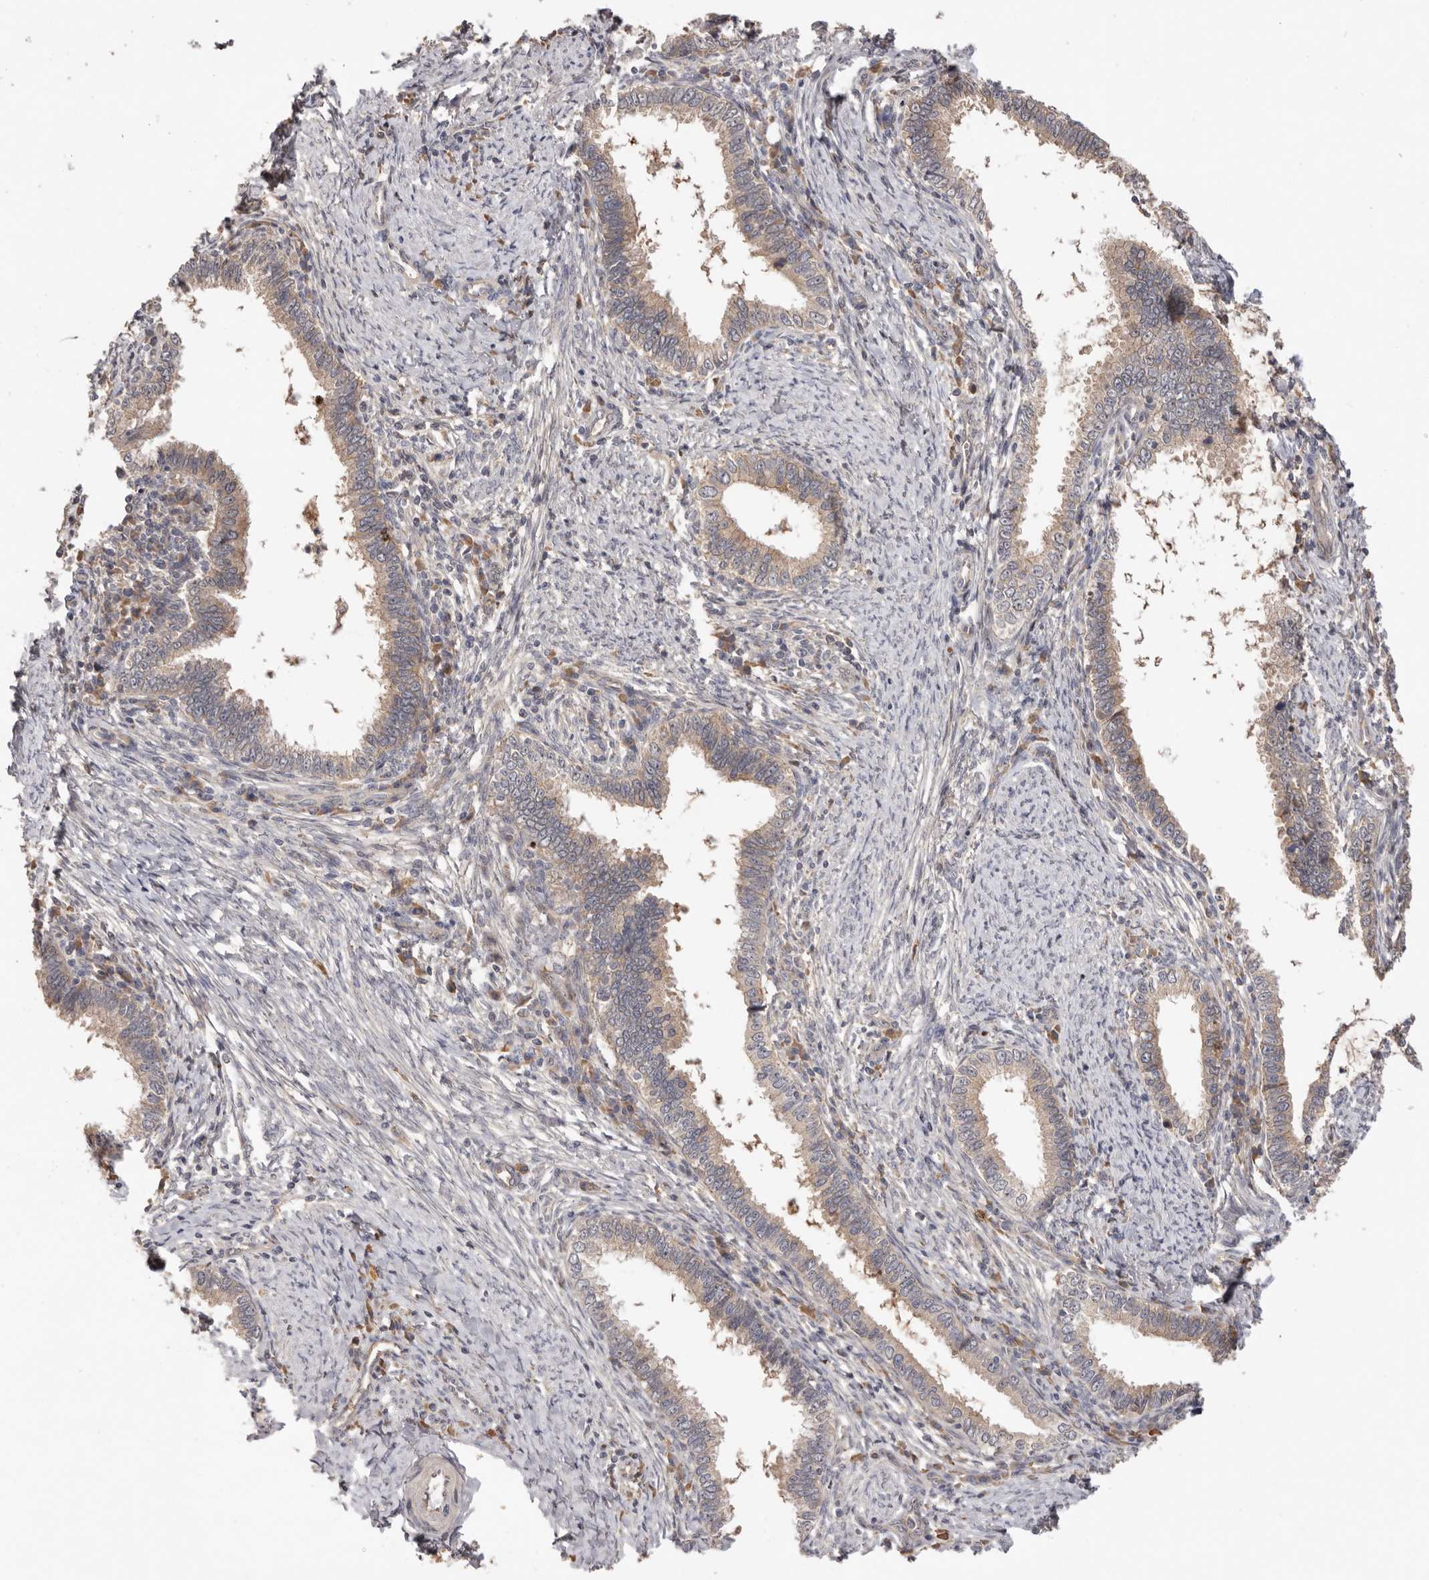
{"staining": {"intensity": "weak", "quantity": ">75%", "location": "cytoplasmic/membranous"}, "tissue": "cervical cancer", "cell_type": "Tumor cells", "image_type": "cancer", "snomed": [{"axis": "morphology", "description": "Adenocarcinoma, NOS"}, {"axis": "topography", "description": "Cervix"}], "caption": "Tumor cells demonstrate low levels of weak cytoplasmic/membranous positivity in about >75% of cells in cervical cancer. The staining is performed using DAB (3,3'-diaminobenzidine) brown chromogen to label protein expression. The nuclei are counter-stained blue using hematoxylin.", "gene": "DOP1A", "patient": {"sex": "female", "age": 36}}